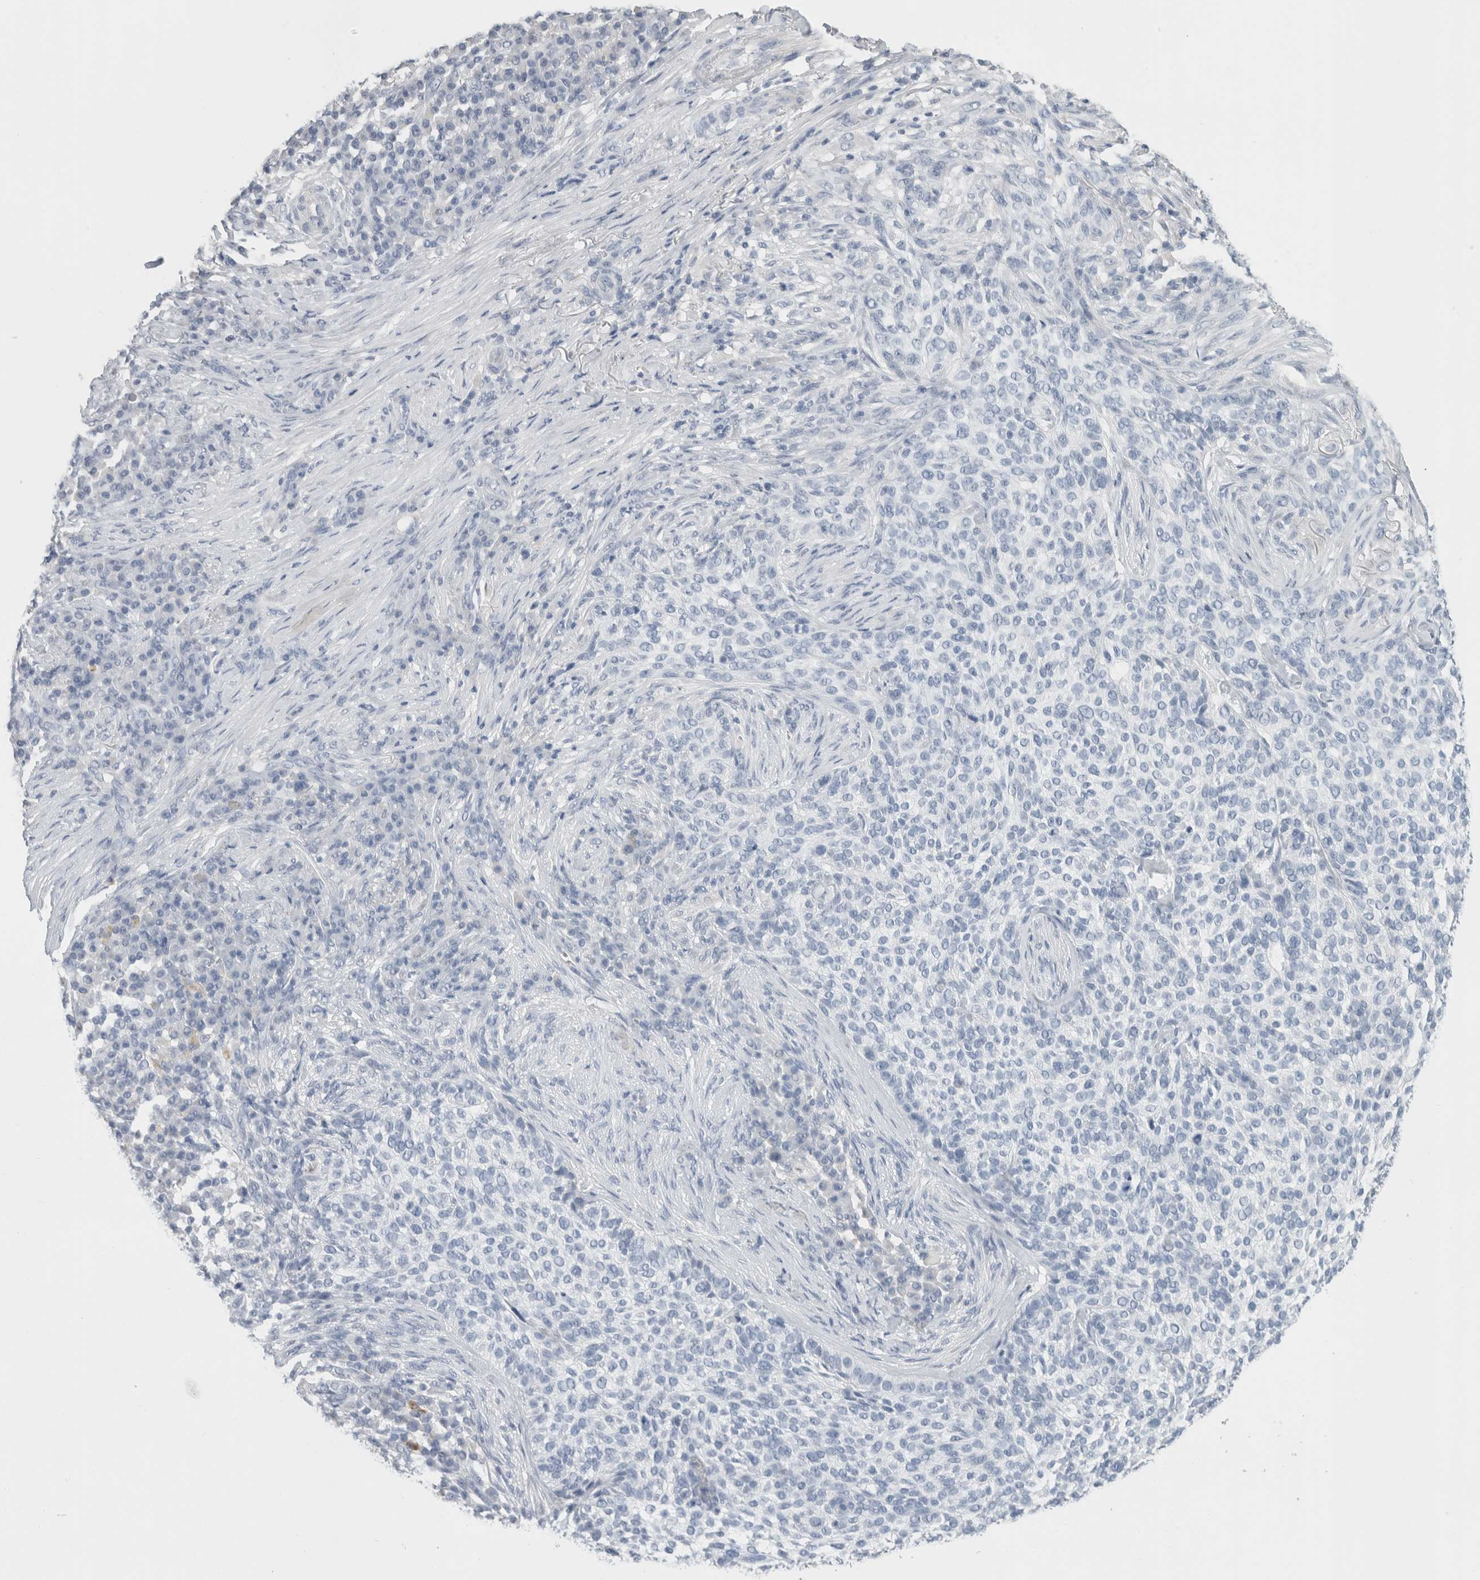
{"staining": {"intensity": "negative", "quantity": "none", "location": "none"}, "tissue": "skin cancer", "cell_type": "Tumor cells", "image_type": "cancer", "snomed": [{"axis": "morphology", "description": "Basal cell carcinoma"}, {"axis": "topography", "description": "Skin"}], "caption": "Histopathology image shows no protein positivity in tumor cells of skin cancer (basal cell carcinoma) tissue.", "gene": "BCAN", "patient": {"sex": "female", "age": 64}}